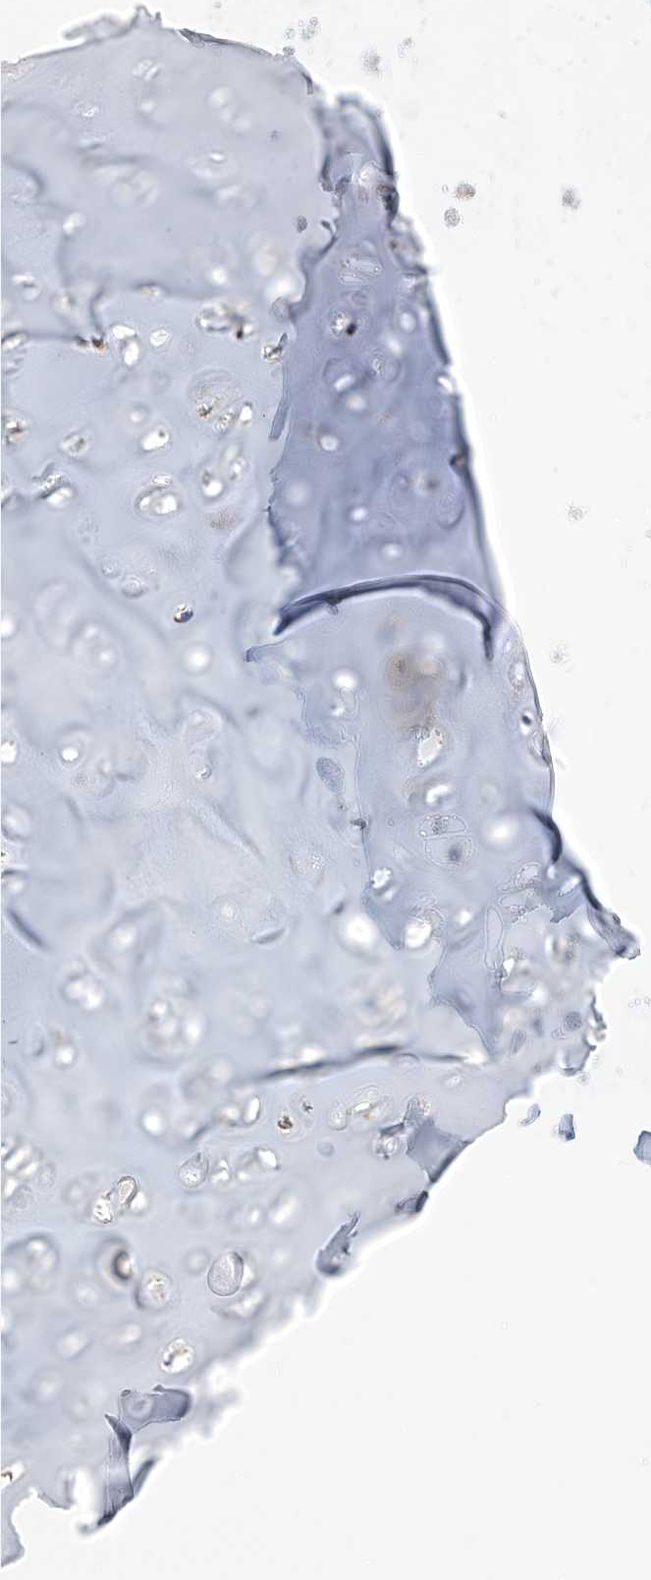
{"staining": {"intensity": "negative", "quantity": "none", "location": "none"}, "tissue": "adipose tissue", "cell_type": "Adipocytes", "image_type": "normal", "snomed": [{"axis": "morphology", "description": "Normal tissue, NOS"}, {"axis": "morphology", "description": "Basal cell carcinoma"}, {"axis": "topography", "description": "Cartilage tissue"}, {"axis": "topography", "description": "Nasopharynx"}, {"axis": "topography", "description": "Oral tissue"}], "caption": "Protein analysis of benign adipose tissue reveals no significant expression in adipocytes. (DAB (3,3'-diaminobenzidine) immunohistochemistry (IHC), high magnification).", "gene": "CPNE5", "patient": {"sex": "female", "age": 77}}